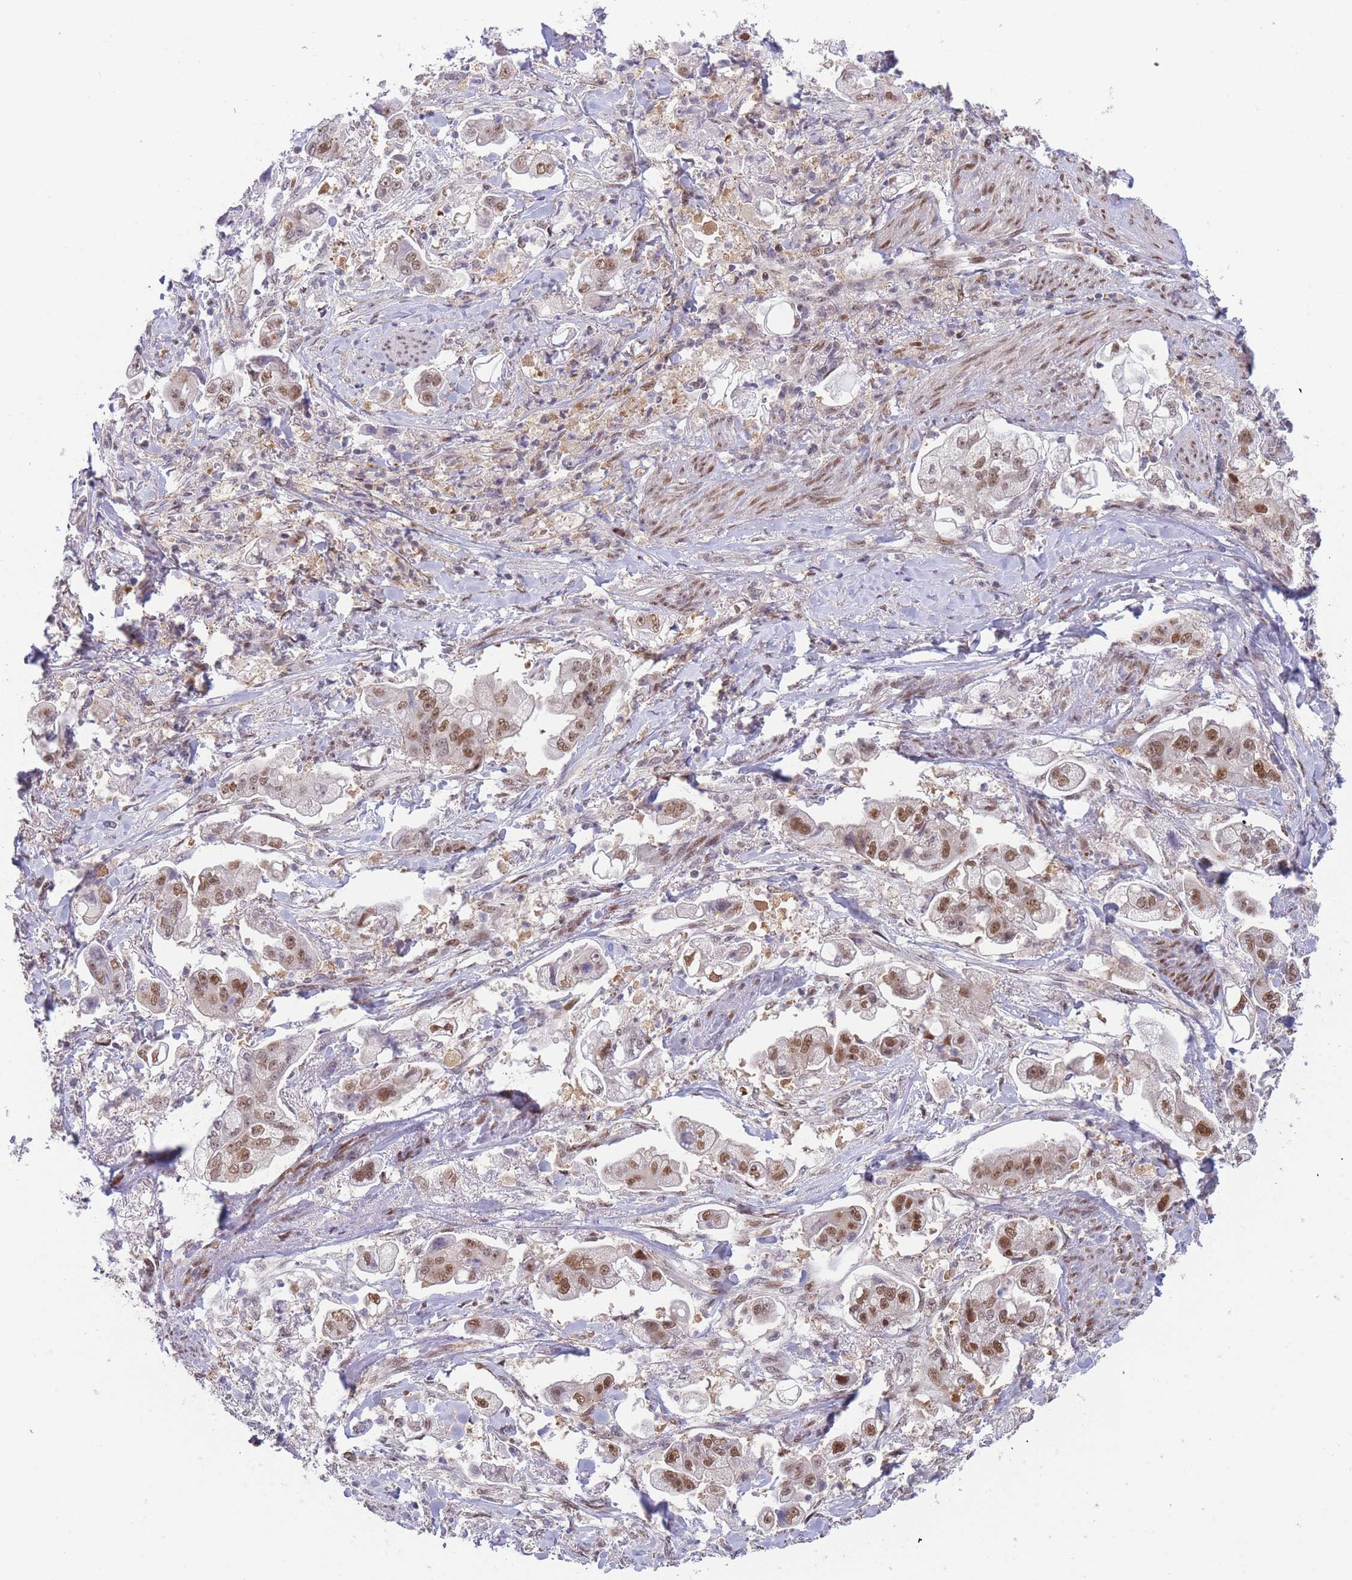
{"staining": {"intensity": "moderate", "quantity": ">75%", "location": "nuclear"}, "tissue": "stomach cancer", "cell_type": "Tumor cells", "image_type": "cancer", "snomed": [{"axis": "morphology", "description": "Adenocarcinoma, NOS"}, {"axis": "topography", "description": "Stomach"}], "caption": "This photomicrograph displays immunohistochemistry (IHC) staining of human stomach cancer (adenocarcinoma), with medium moderate nuclear expression in about >75% of tumor cells.", "gene": "DEAF1", "patient": {"sex": "male", "age": 62}}